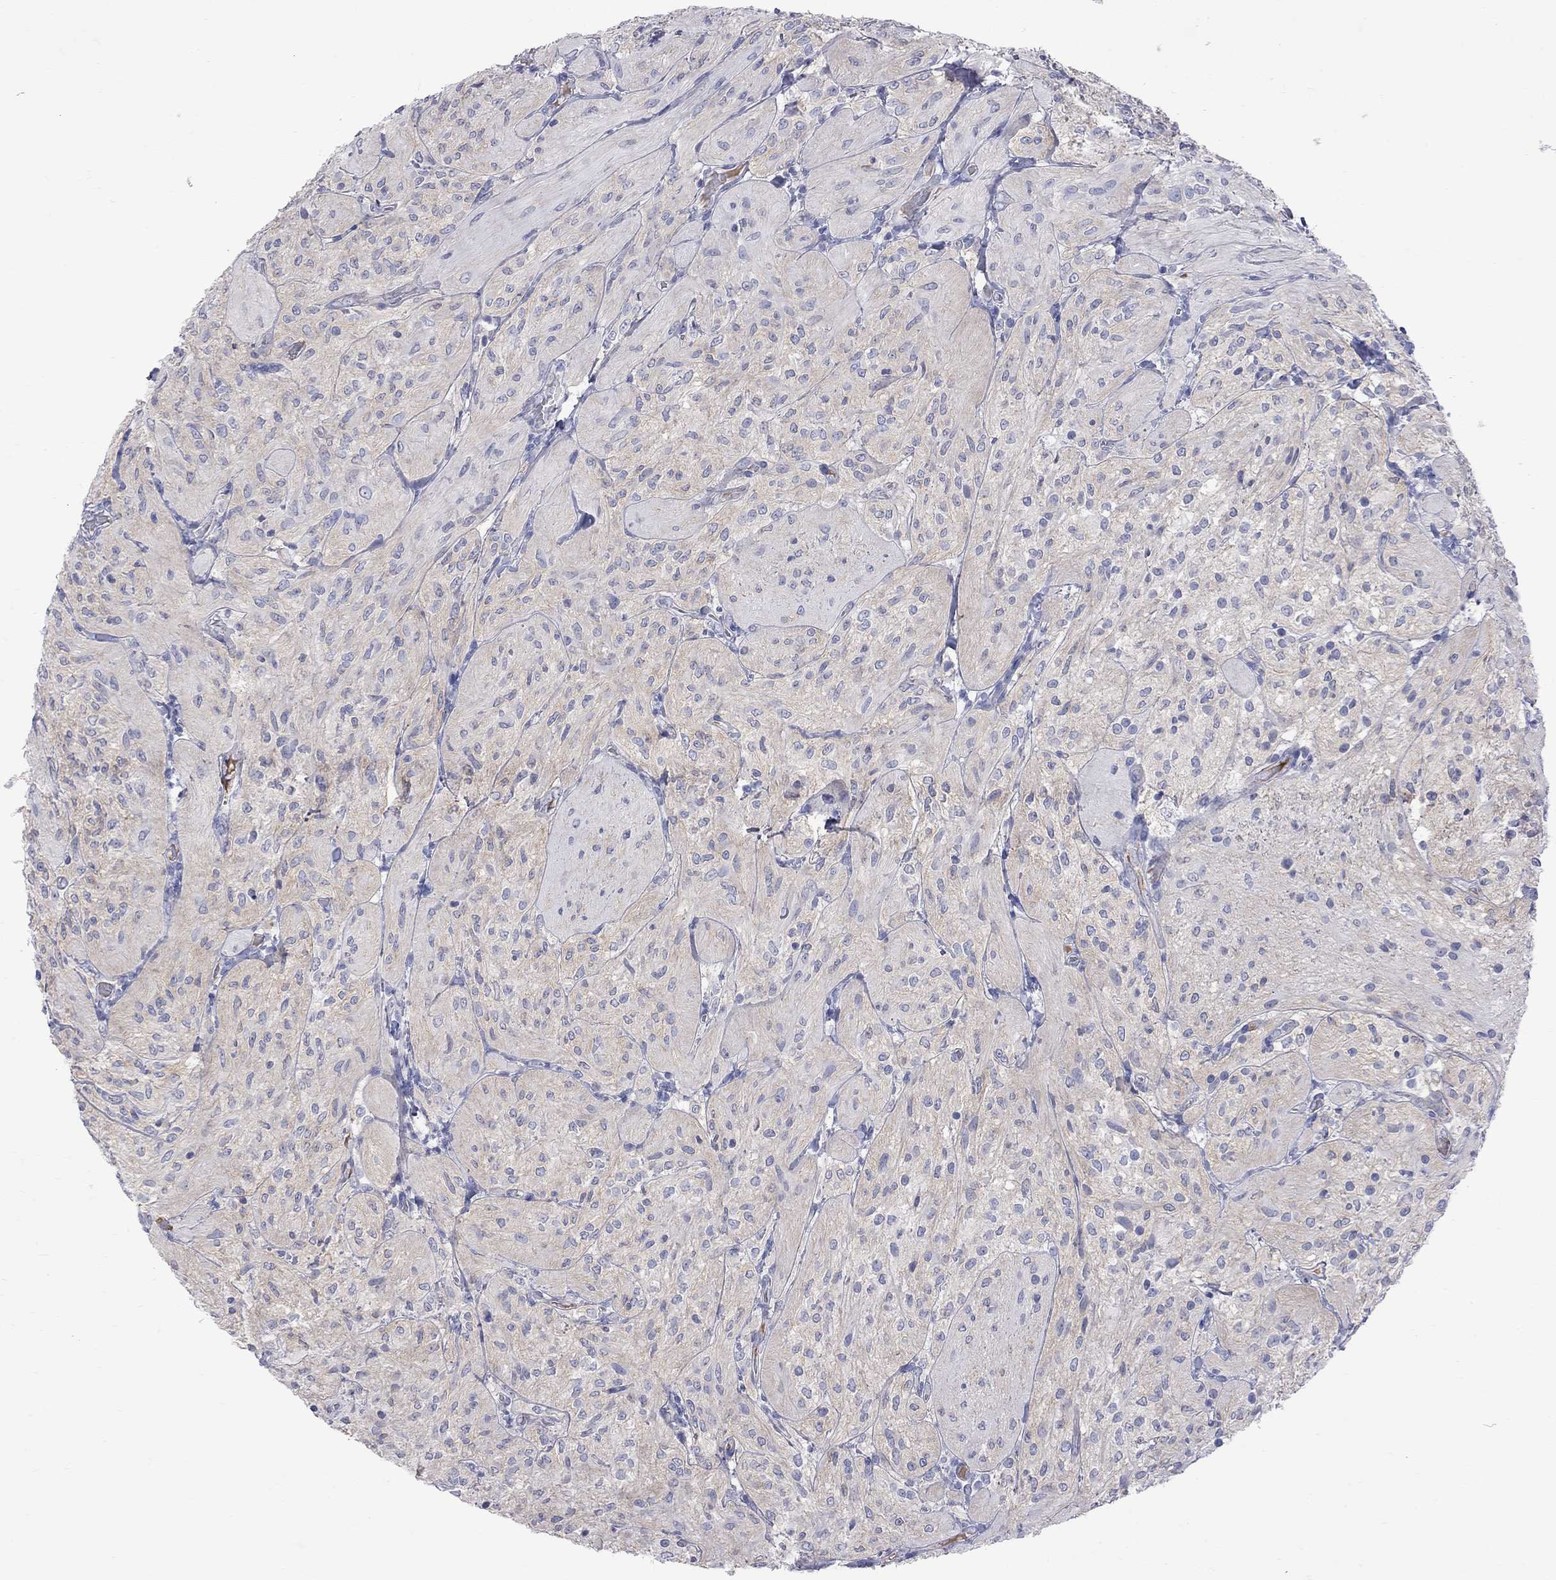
{"staining": {"intensity": "negative", "quantity": "none", "location": "none"}, "tissue": "glioma", "cell_type": "Tumor cells", "image_type": "cancer", "snomed": [{"axis": "morphology", "description": "Glioma, malignant, Low grade"}, {"axis": "topography", "description": "Brain"}], "caption": "Histopathology image shows no protein positivity in tumor cells of low-grade glioma (malignant) tissue.", "gene": "KCND2", "patient": {"sex": "male", "age": 3}}